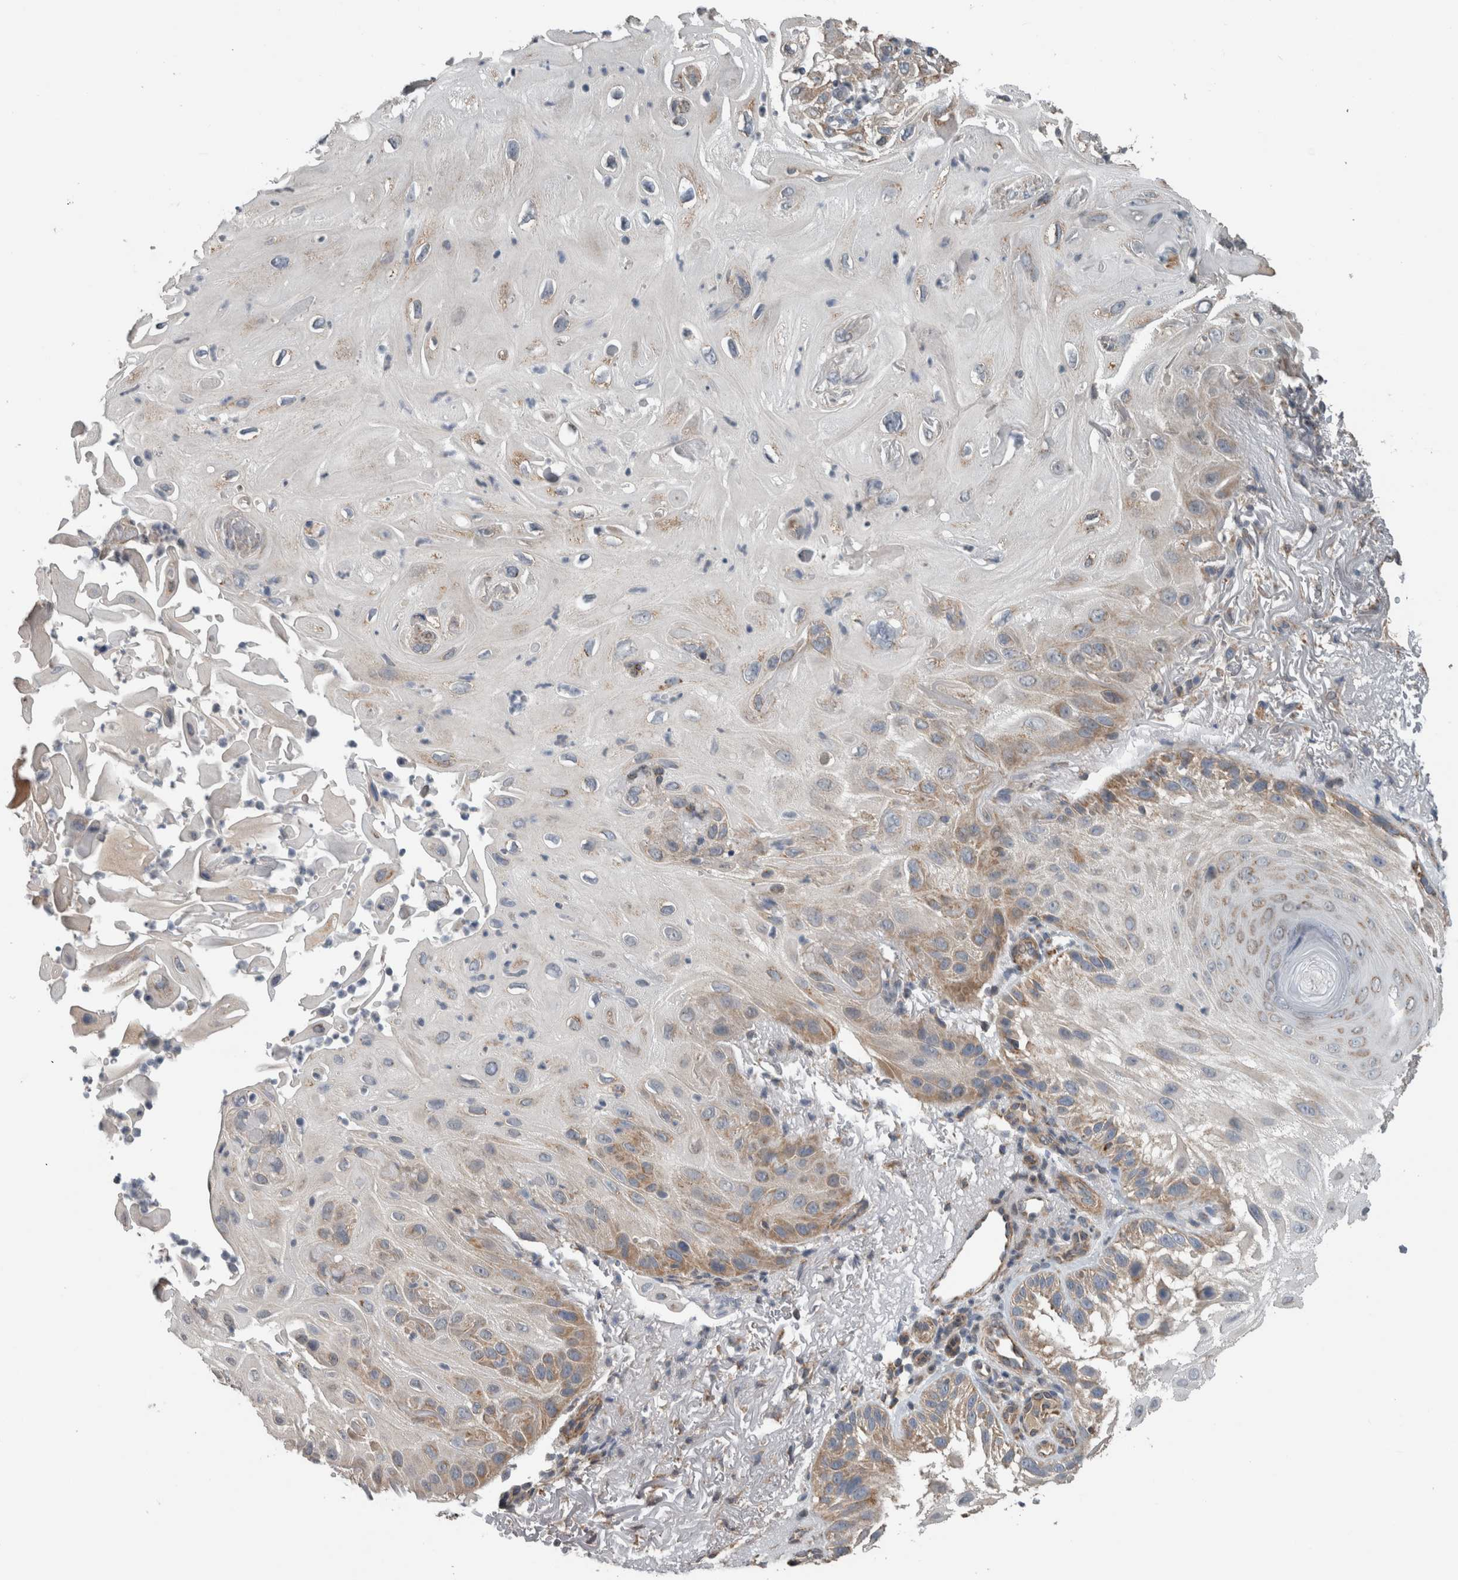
{"staining": {"intensity": "moderate", "quantity": "25%-75%", "location": "cytoplasmic/membranous"}, "tissue": "skin cancer", "cell_type": "Tumor cells", "image_type": "cancer", "snomed": [{"axis": "morphology", "description": "Squamous cell carcinoma, NOS"}, {"axis": "topography", "description": "Skin"}], "caption": "IHC (DAB (3,3'-diaminobenzidine)) staining of squamous cell carcinoma (skin) displays moderate cytoplasmic/membranous protein positivity in approximately 25%-75% of tumor cells. The protein of interest is shown in brown color, while the nuclei are stained blue.", "gene": "ARMC1", "patient": {"sex": "female", "age": 77}}